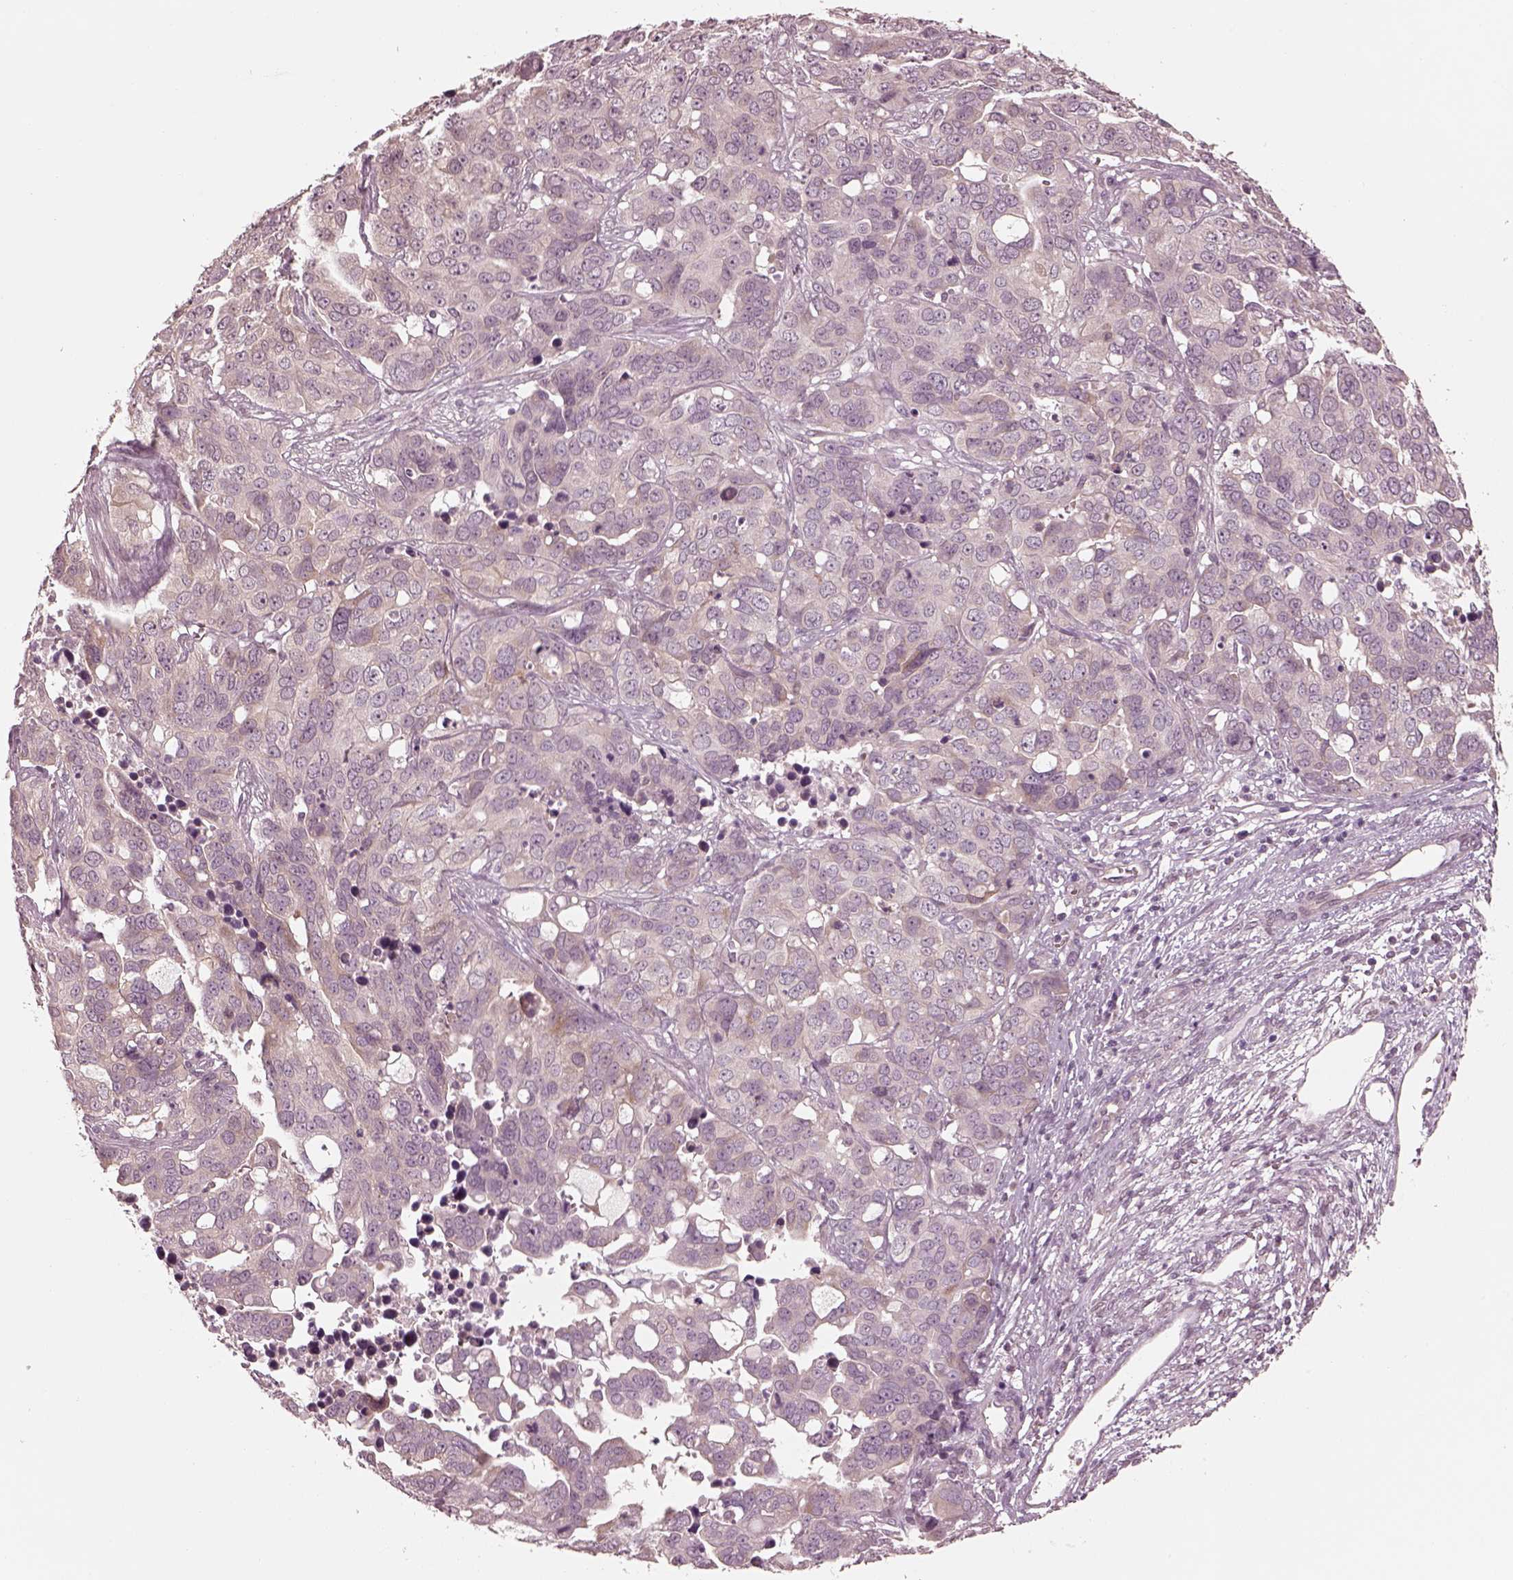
{"staining": {"intensity": "weak", "quantity": "<25%", "location": "cytoplasmic/membranous"}, "tissue": "ovarian cancer", "cell_type": "Tumor cells", "image_type": "cancer", "snomed": [{"axis": "morphology", "description": "Carcinoma, endometroid"}, {"axis": "topography", "description": "Ovary"}], "caption": "The micrograph reveals no staining of tumor cells in ovarian endometroid carcinoma. The staining was performed using DAB to visualize the protein expression in brown, while the nuclei were stained in blue with hematoxylin (Magnification: 20x).", "gene": "IQCB1", "patient": {"sex": "female", "age": 78}}